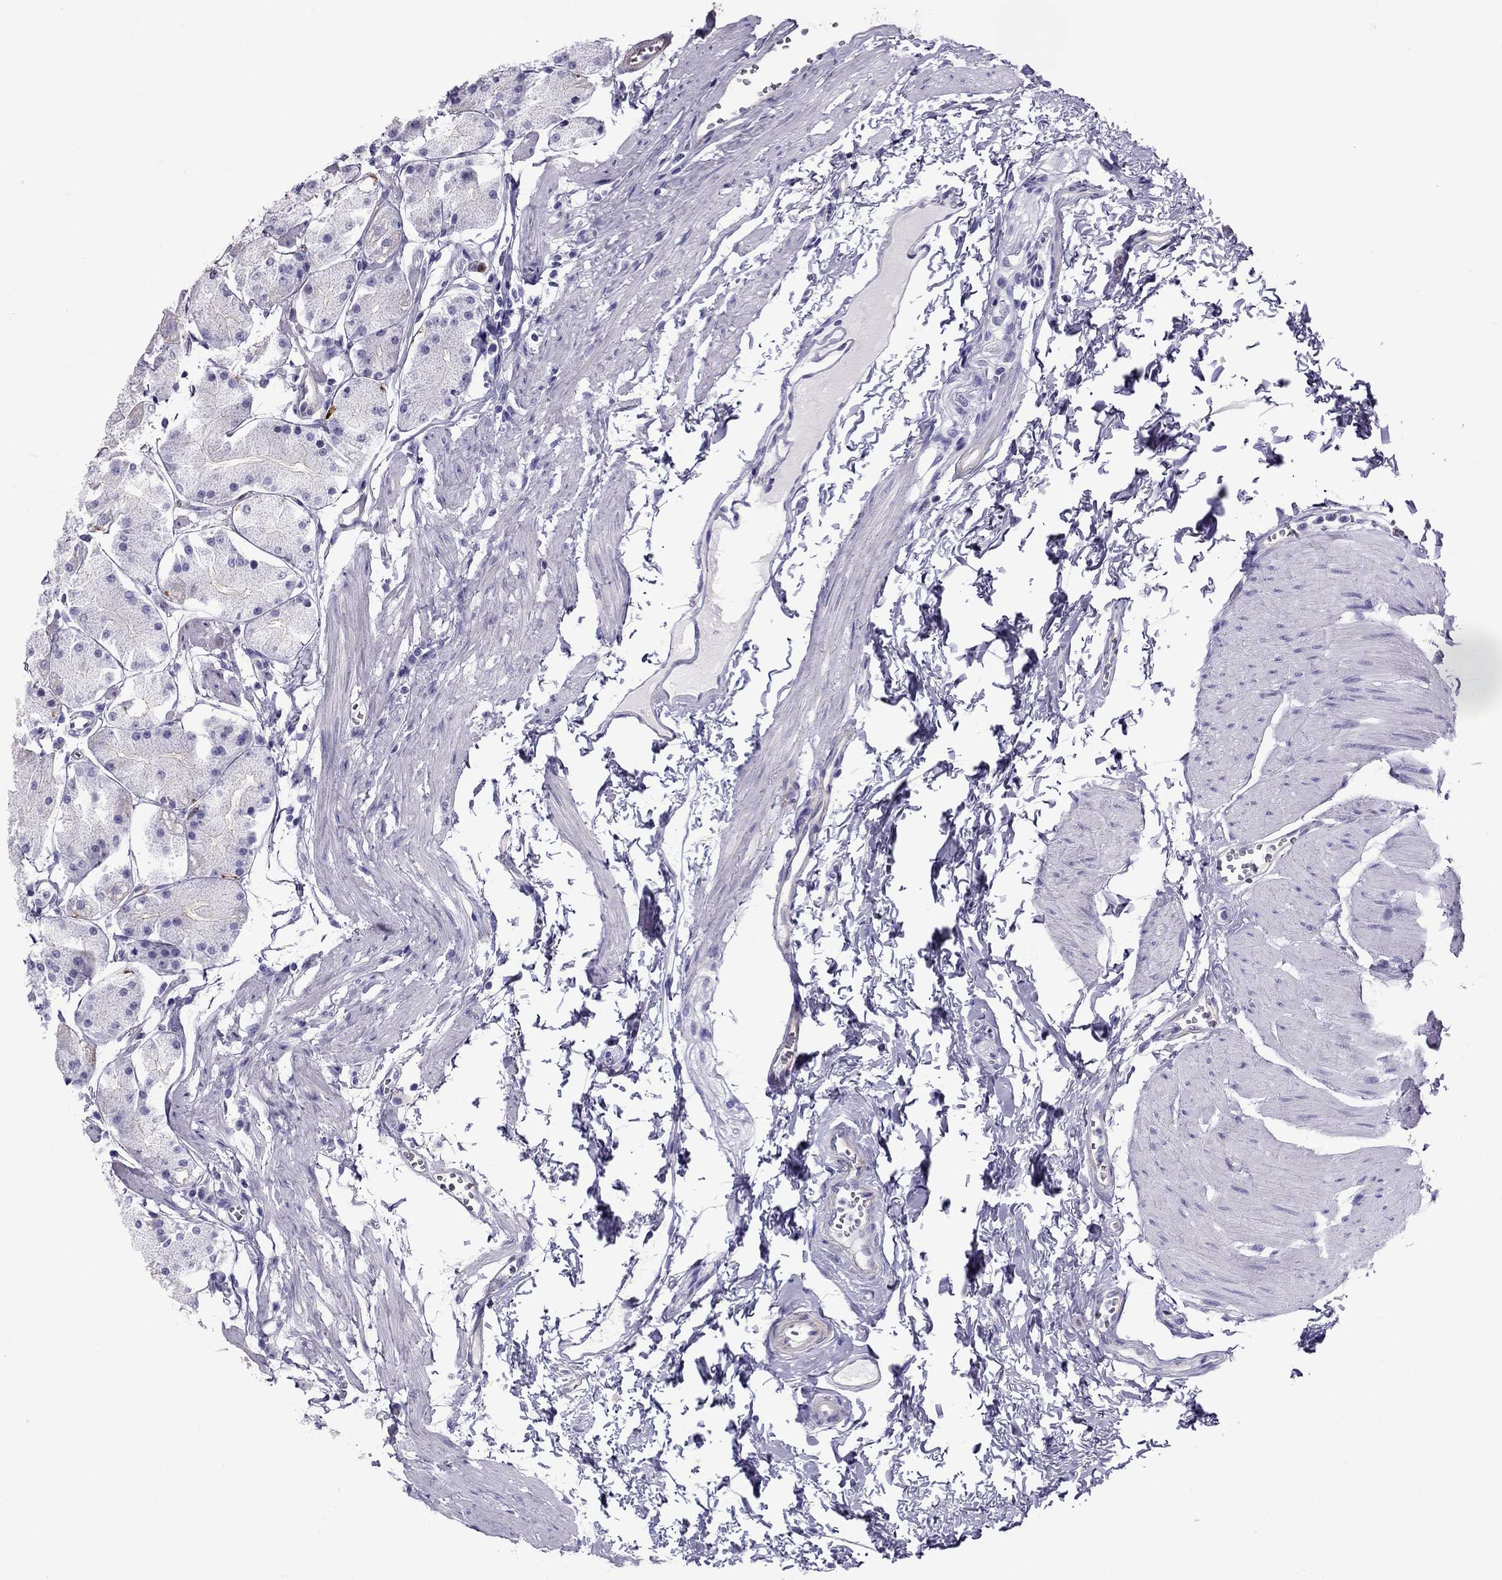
{"staining": {"intensity": "negative", "quantity": "none", "location": "none"}, "tissue": "stomach", "cell_type": "Glandular cells", "image_type": "normal", "snomed": [{"axis": "morphology", "description": "Normal tissue, NOS"}, {"axis": "topography", "description": "Stomach, upper"}], "caption": "Immunohistochemistry (IHC) photomicrograph of normal stomach: stomach stained with DAB (3,3'-diaminobenzidine) demonstrates no significant protein staining in glandular cells.", "gene": "MYL11", "patient": {"sex": "male", "age": 60}}